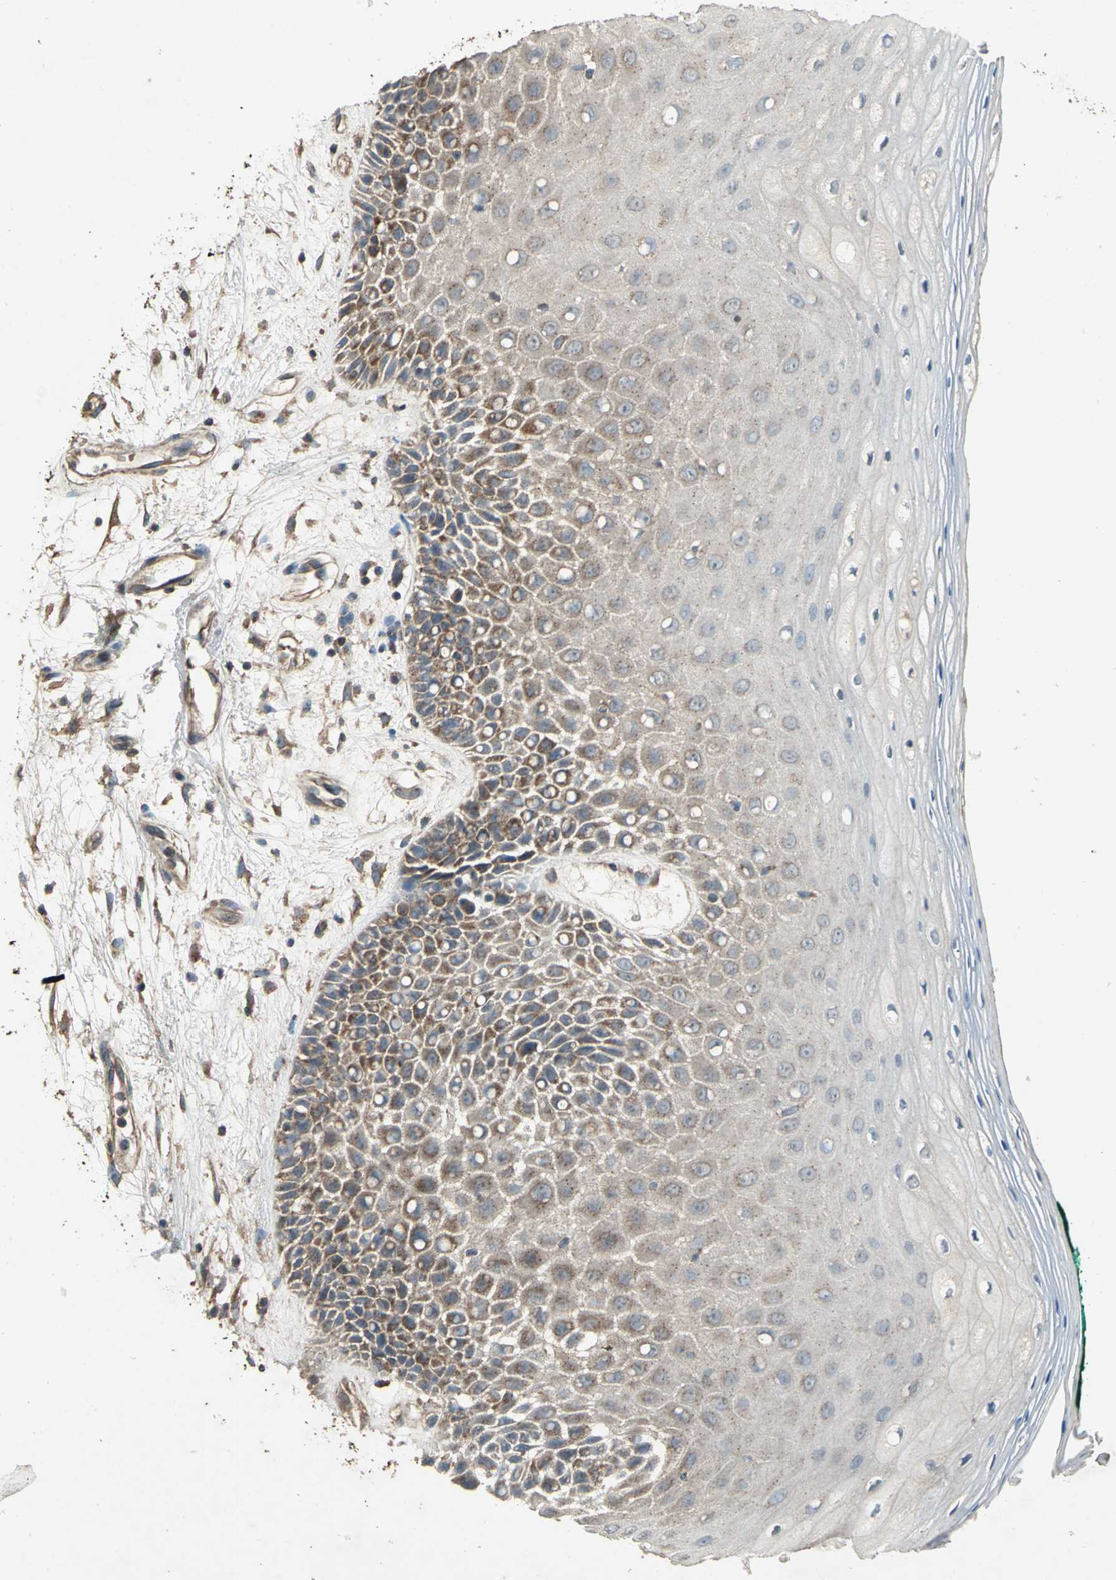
{"staining": {"intensity": "strong", "quantity": "25%-75%", "location": "cytoplasmic/membranous"}, "tissue": "oral mucosa", "cell_type": "Squamous epithelial cells", "image_type": "normal", "snomed": [{"axis": "morphology", "description": "Normal tissue, NOS"}, {"axis": "morphology", "description": "Squamous cell carcinoma, NOS"}, {"axis": "topography", "description": "Skeletal muscle"}, {"axis": "topography", "description": "Oral tissue"}, {"axis": "topography", "description": "Head-Neck"}], "caption": "IHC histopathology image of unremarkable oral mucosa: human oral mucosa stained using immunohistochemistry (IHC) displays high levels of strong protein expression localized specifically in the cytoplasmic/membranous of squamous epithelial cells, appearing as a cytoplasmic/membranous brown color.", "gene": "POLRMT", "patient": {"sex": "female", "age": 84}}